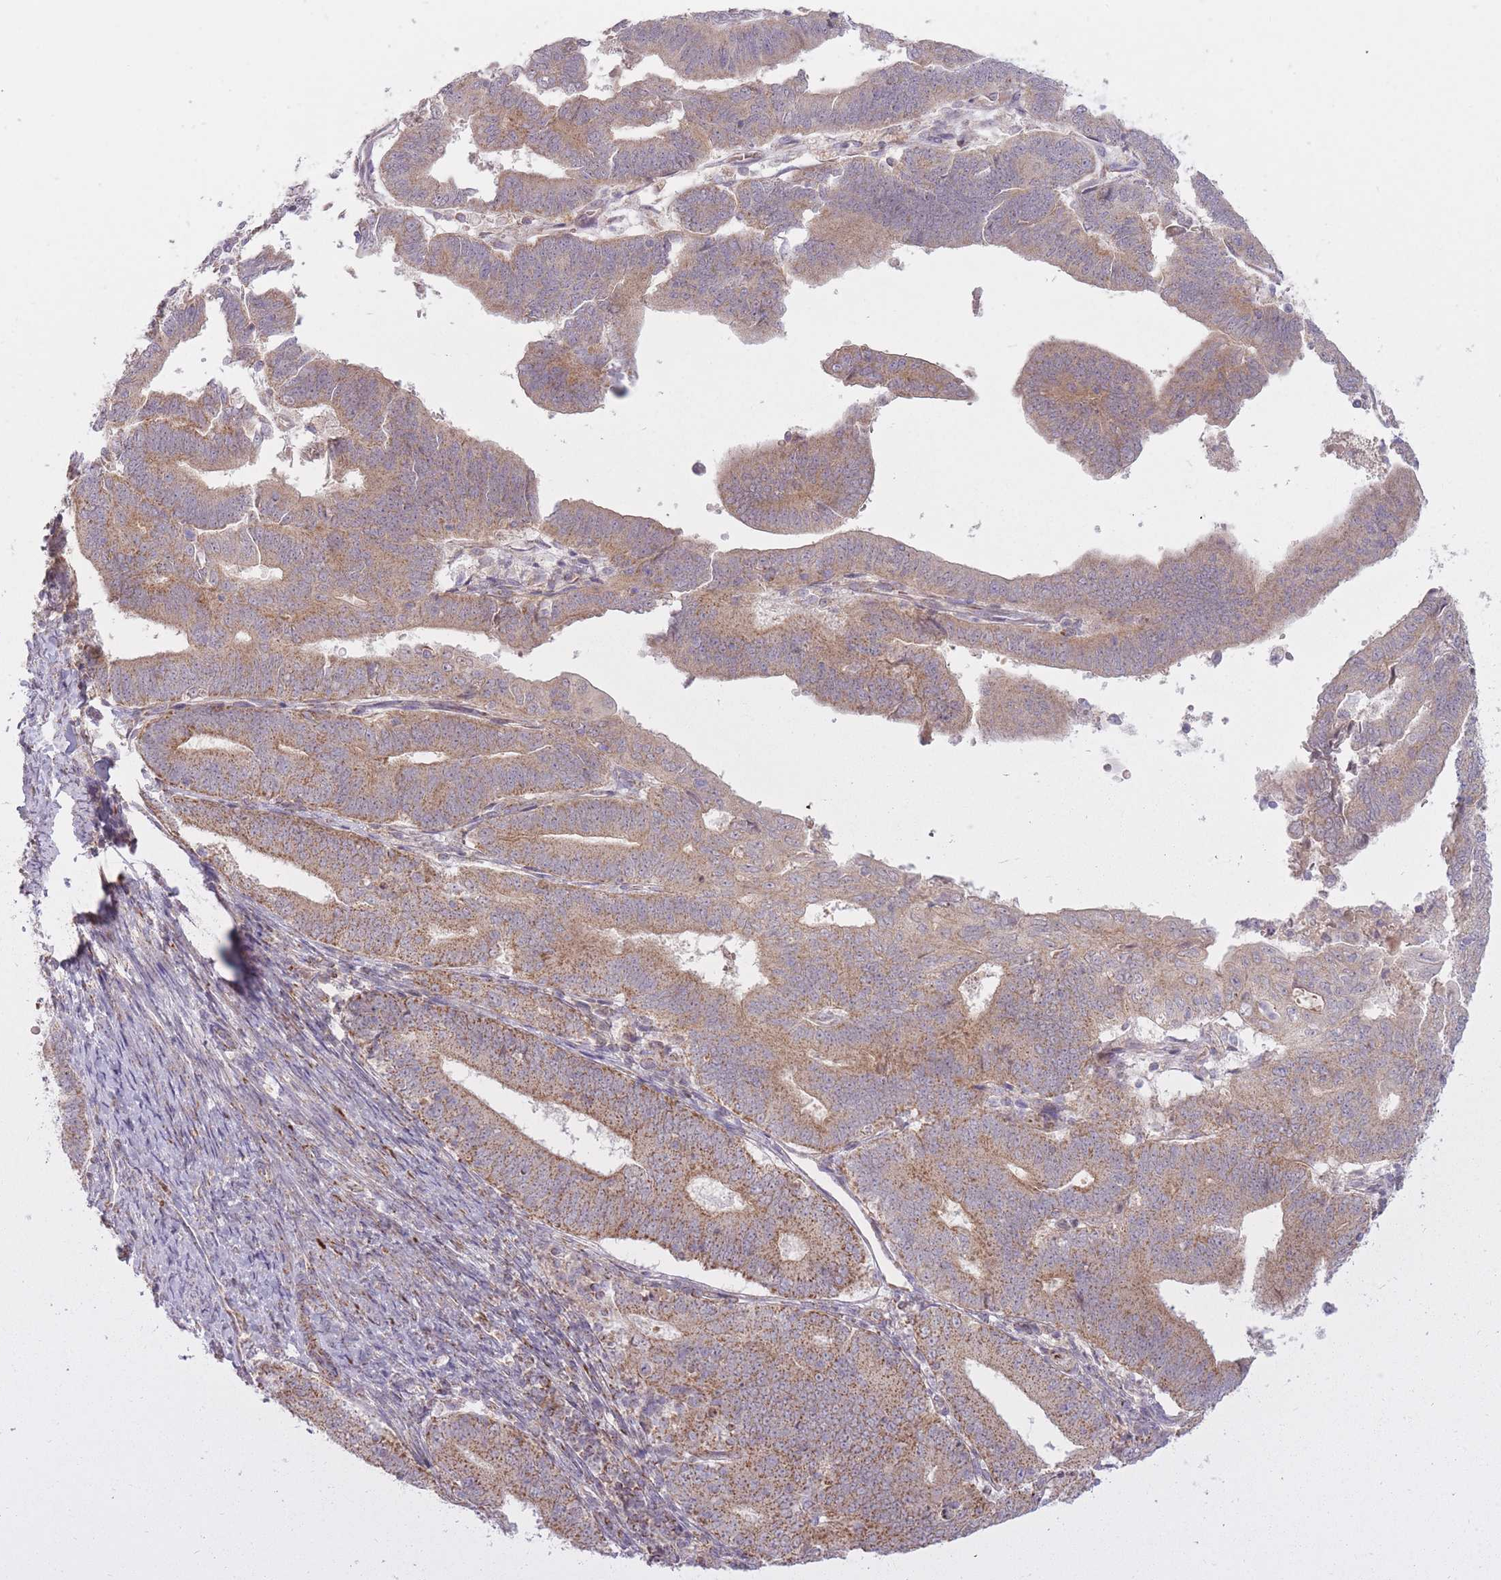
{"staining": {"intensity": "moderate", "quantity": ">75%", "location": "cytoplasmic/membranous"}, "tissue": "endometrial cancer", "cell_type": "Tumor cells", "image_type": "cancer", "snomed": [{"axis": "morphology", "description": "Adenocarcinoma, NOS"}, {"axis": "topography", "description": "Endometrium"}], "caption": "Endometrial adenocarcinoma tissue shows moderate cytoplasmic/membranous expression in about >75% of tumor cells, visualized by immunohistochemistry.", "gene": "LIN7C", "patient": {"sex": "female", "age": 70}}